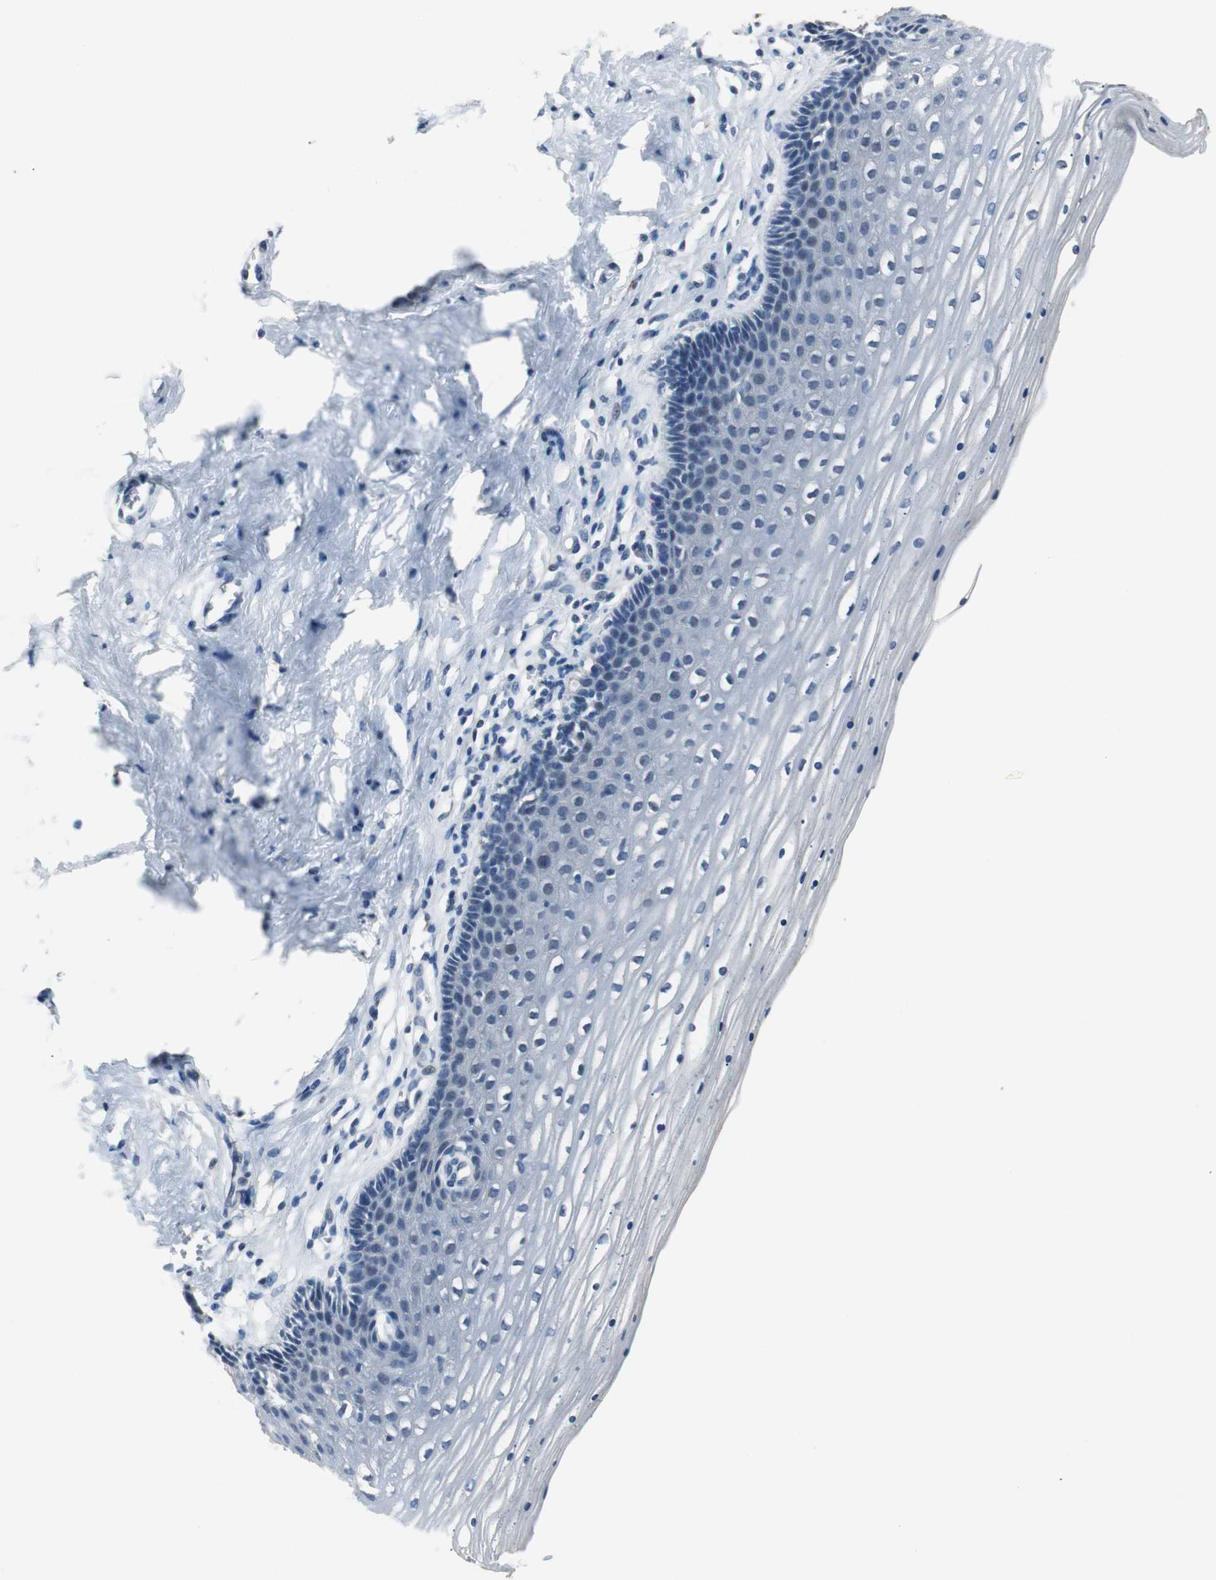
{"staining": {"intensity": "negative", "quantity": "none", "location": "none"}, "tissue": "cervix", "cell_type": "Glandular cells", "image_type": "normal", "snomed": [{"axis": "morphology", "description": "Normal tissue, NOS"}, {"axis": "topography", "description": "Cervix"}], "caption": "The photomicrograph shows no staining of glandular cells in normal cervix. (Stains: DAB immunohistochemistry with hematoxylin counter stain, Microscopy: brightfield microscopy at high magnification).", "gene": "PCYT1B", "patient": {"sex": "female", "age": 39}}